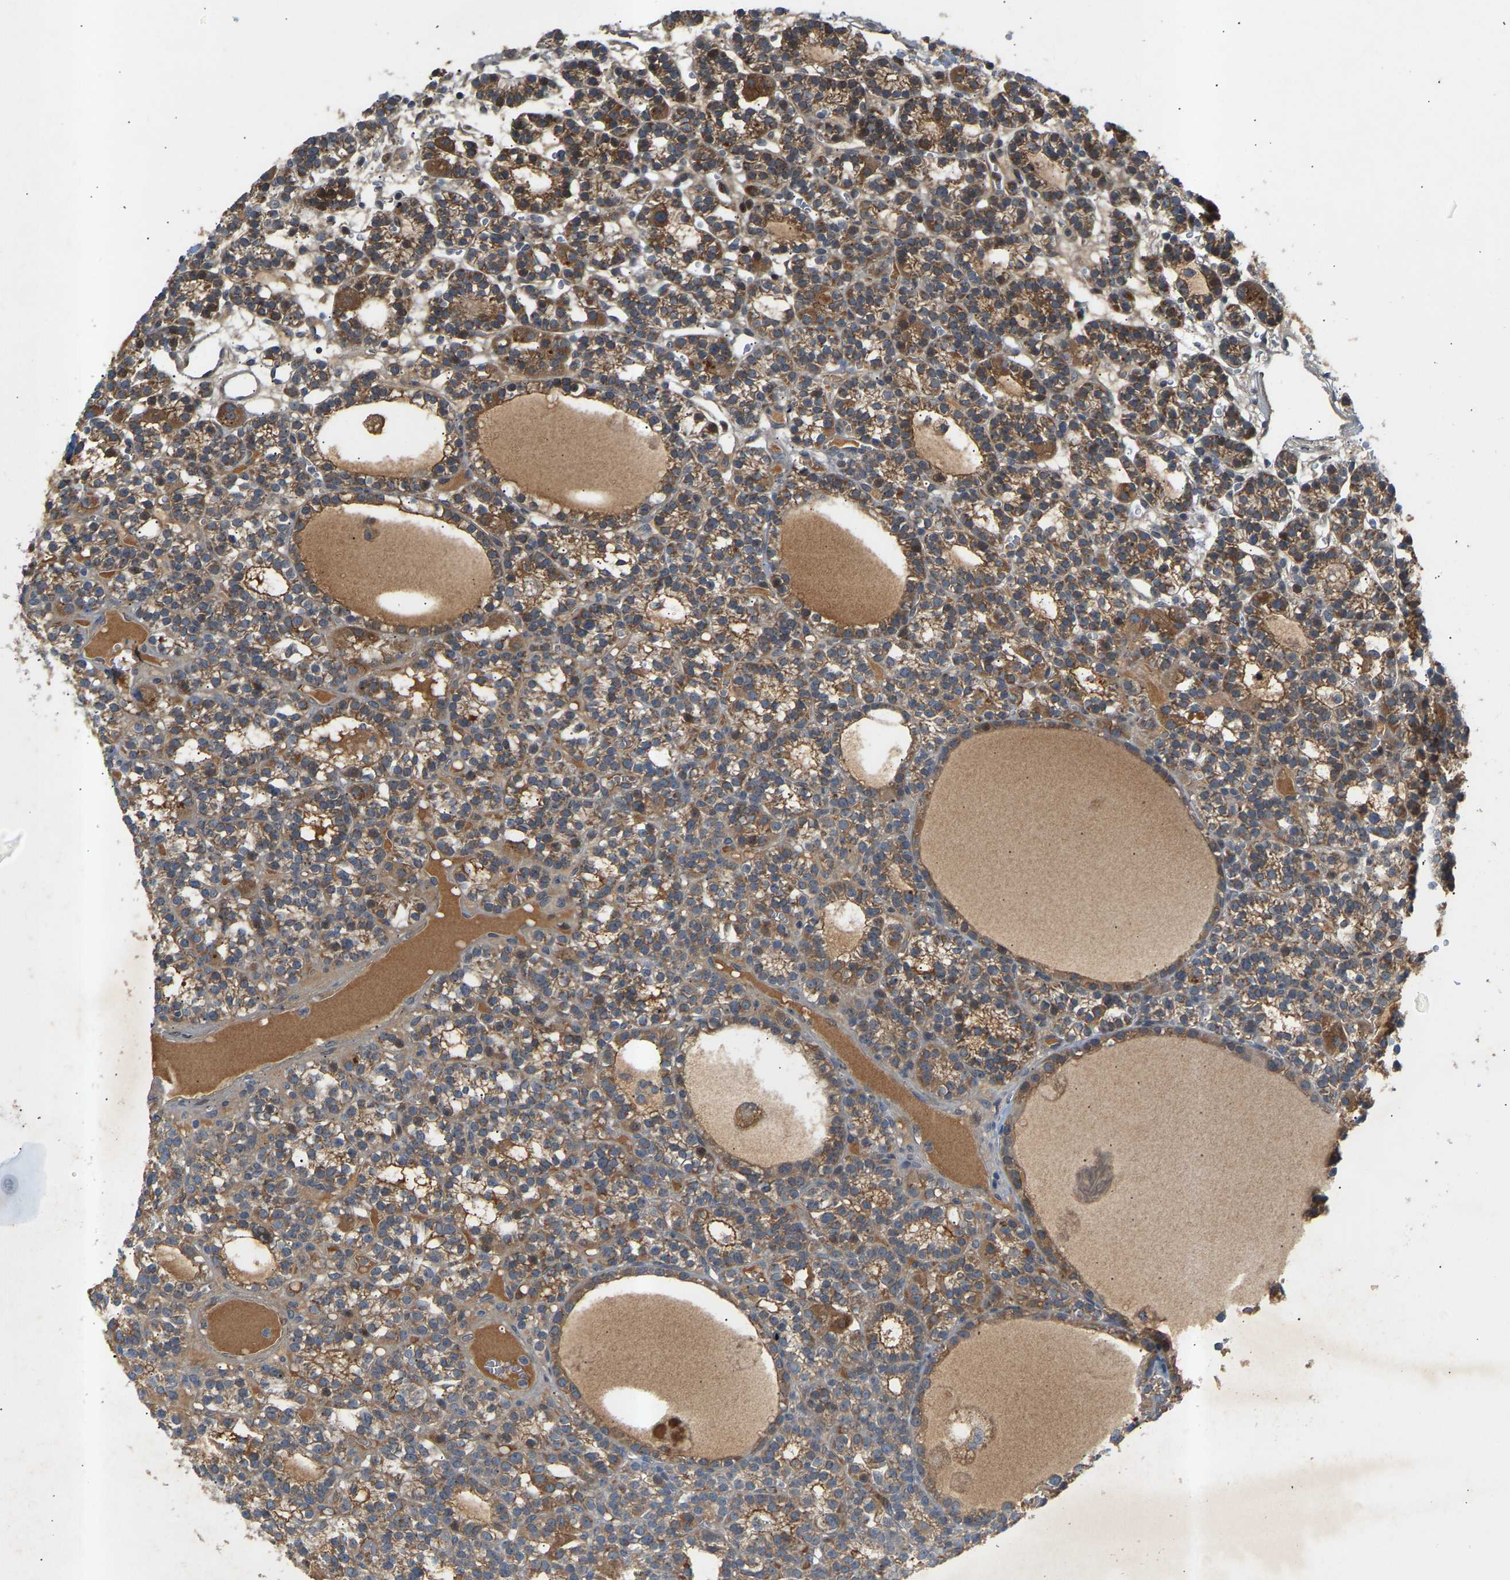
{"staining": {"intensity": "moderate", "quantity": ">75%", "location": "cytoplasmic/membranous"}, "tissue": "parathyroid gland", "cell_type": "Glandular cells", "image_type": "normal", "snomed": [{"axis": "morphology", "description": "Normal tissue, NOS"}, {"axis": "morphology", "description": "Adenoma, NOS"}, {"axis": "topography", "description": "Parathyroid gland"}], "caption": "About >75% of glandular cells in benign parathyroid gland exhibit moderate cytoplasmic/membranous protein staining as visualized by brown immunohistochemical staining.", "gene": "ATP5MF", "patient": {"sex": "female", "age": 58}}